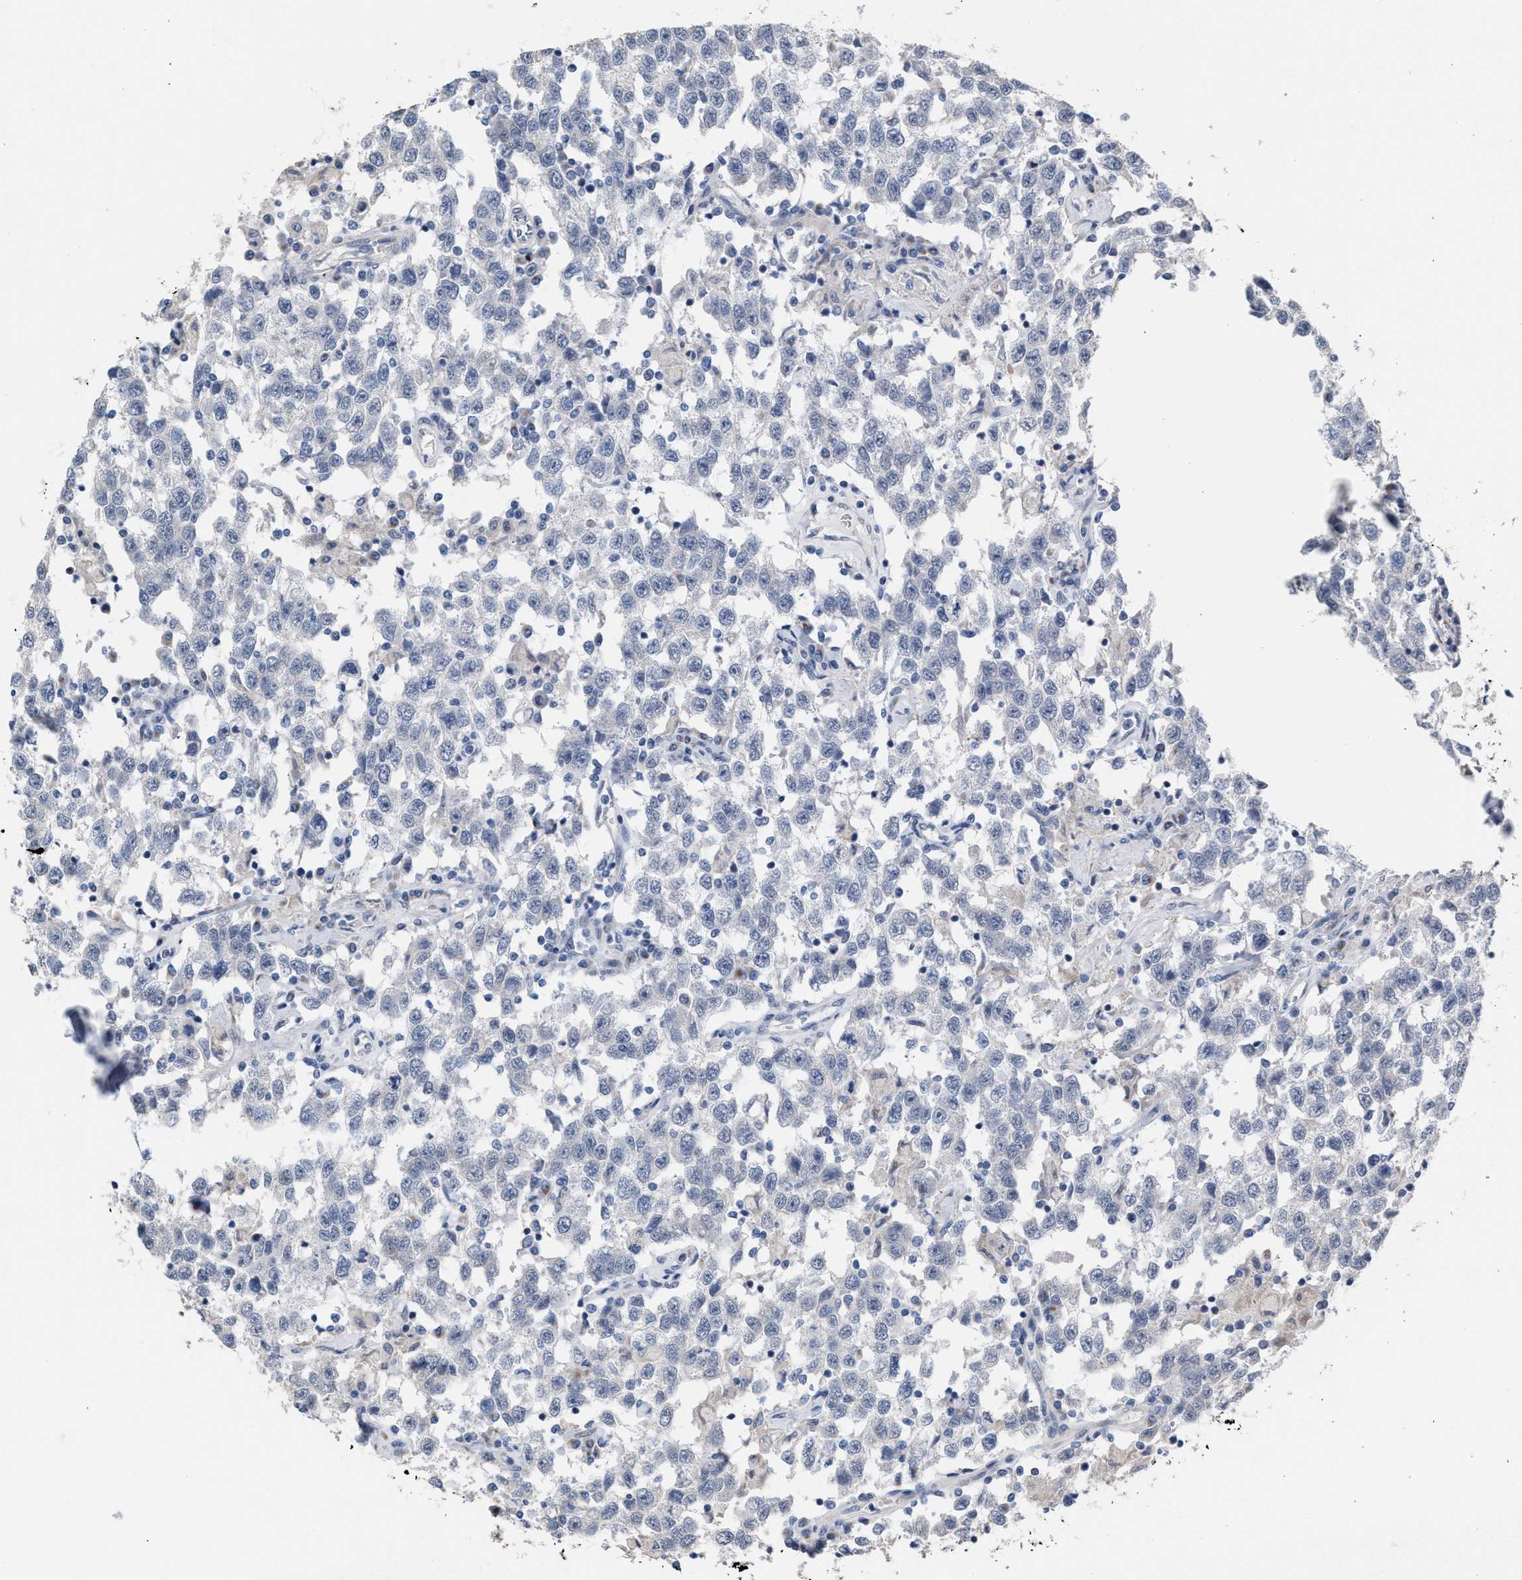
{"staining": {"intensity": "negative", "quantity": "none", "location": "none"}, "tissue": "testis cancer", "cell_type": "Tumor cells", "image_type": "cancer", "snomed": [{"axis": "morphology", "description": "Seminoma, NOS"}, {"axis": "topography", "description": "Testis"}], "caption": "DAB (3,3'-diaminobenzidine) immunohistochemical staining of testis cancer demonstrates no significant positivity in tumor cells.", "gene": "RNF135", "patient": {"sex": "male", "age": 41}}